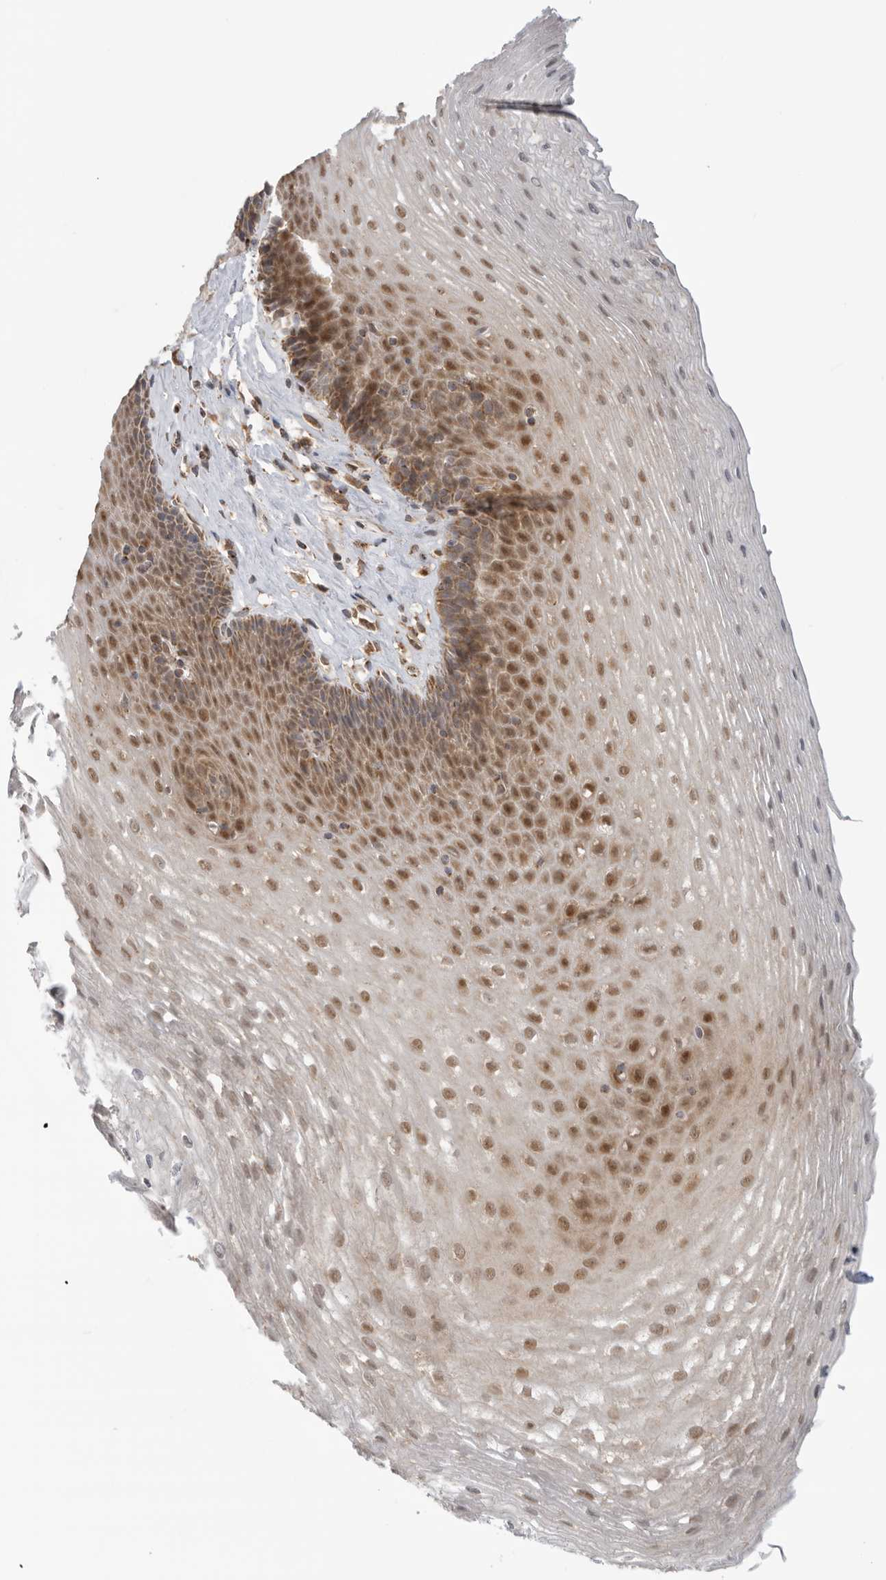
{"staining": {"intensity": "moderate", "quantity": ">75%", "location": "cytoplasmic/membranous,nuclear"}, "tissue": "esophagus", "cell_type": "Squamous epithelial cells", "image_type": "normal", "snomed": [{"axis": "morphology", "description": "Normal tissue, NOS"}, {"axis": "topography", "description": "Esophagus"}], "caption": "About >75% of squamous epithelial cells in normal esophagus display moderate cytoplasmic/membranous,nuclear protein staining as visualized by brown immunohistochemical staining.", "gene": "DCAF8", "patient": {"sex": "female", "age": 66}}